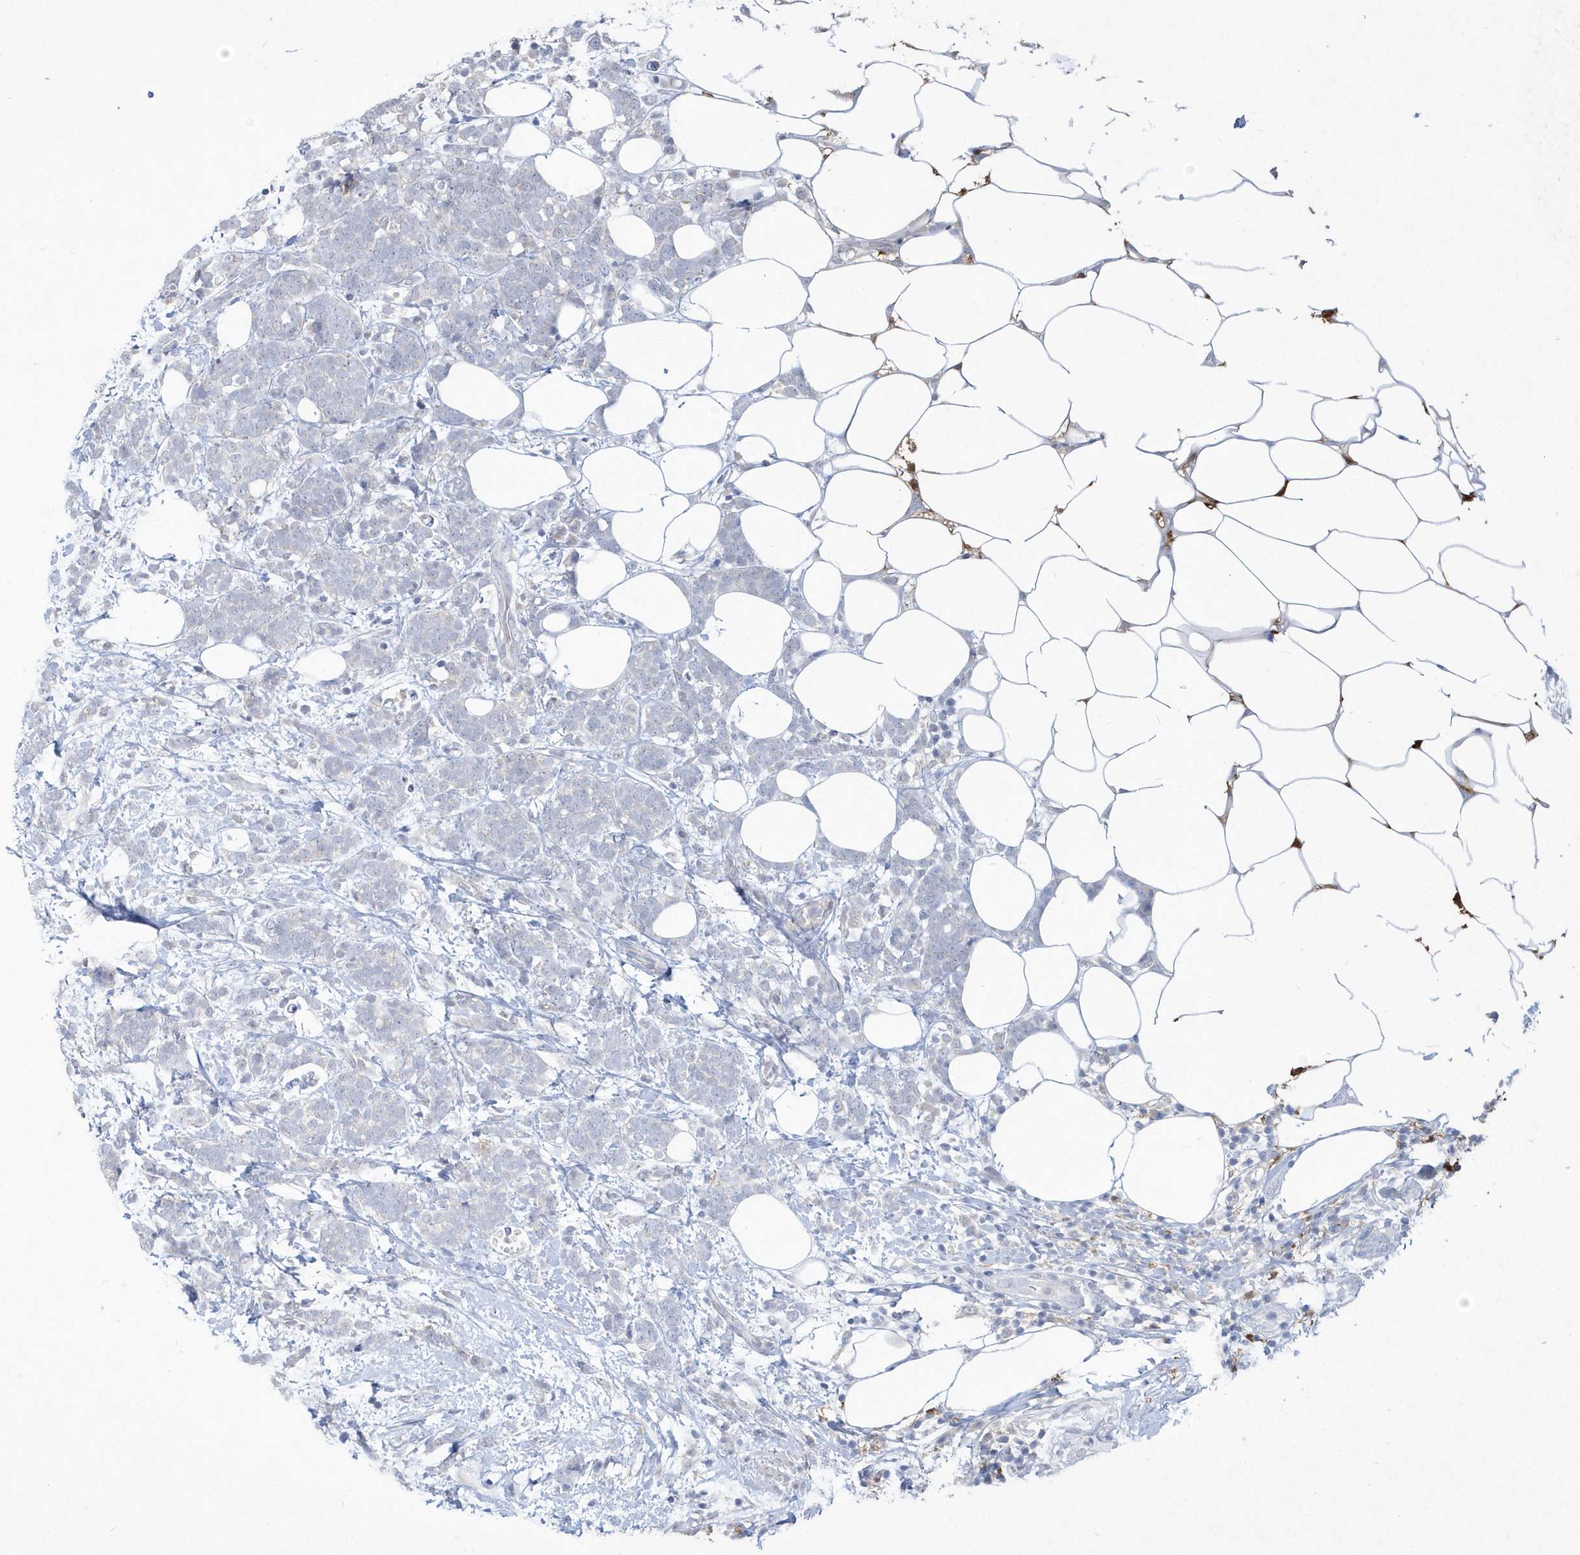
{"staining": {"intensity": "negative", "quantity": "none", "location": "none"}, "tissue": "breast cancer", "cell_type": "Tumor cells", "image_type": "cancer", "snomed": [{"axis": "morphology", "description": "Lobular carcinoma"}, {"axis": "topography", "description": "Breast"}], "caption": "Breast cancer (lobular carcinoma) was stained to show a protein in brown. There is no significant expression in tumor cells. (DAB (3,3'-diaminobenzidine) IHC with hematoxylin counter stain).", "gene": "TSPEAR", "patient": {"sex": "female", "age": 58}}